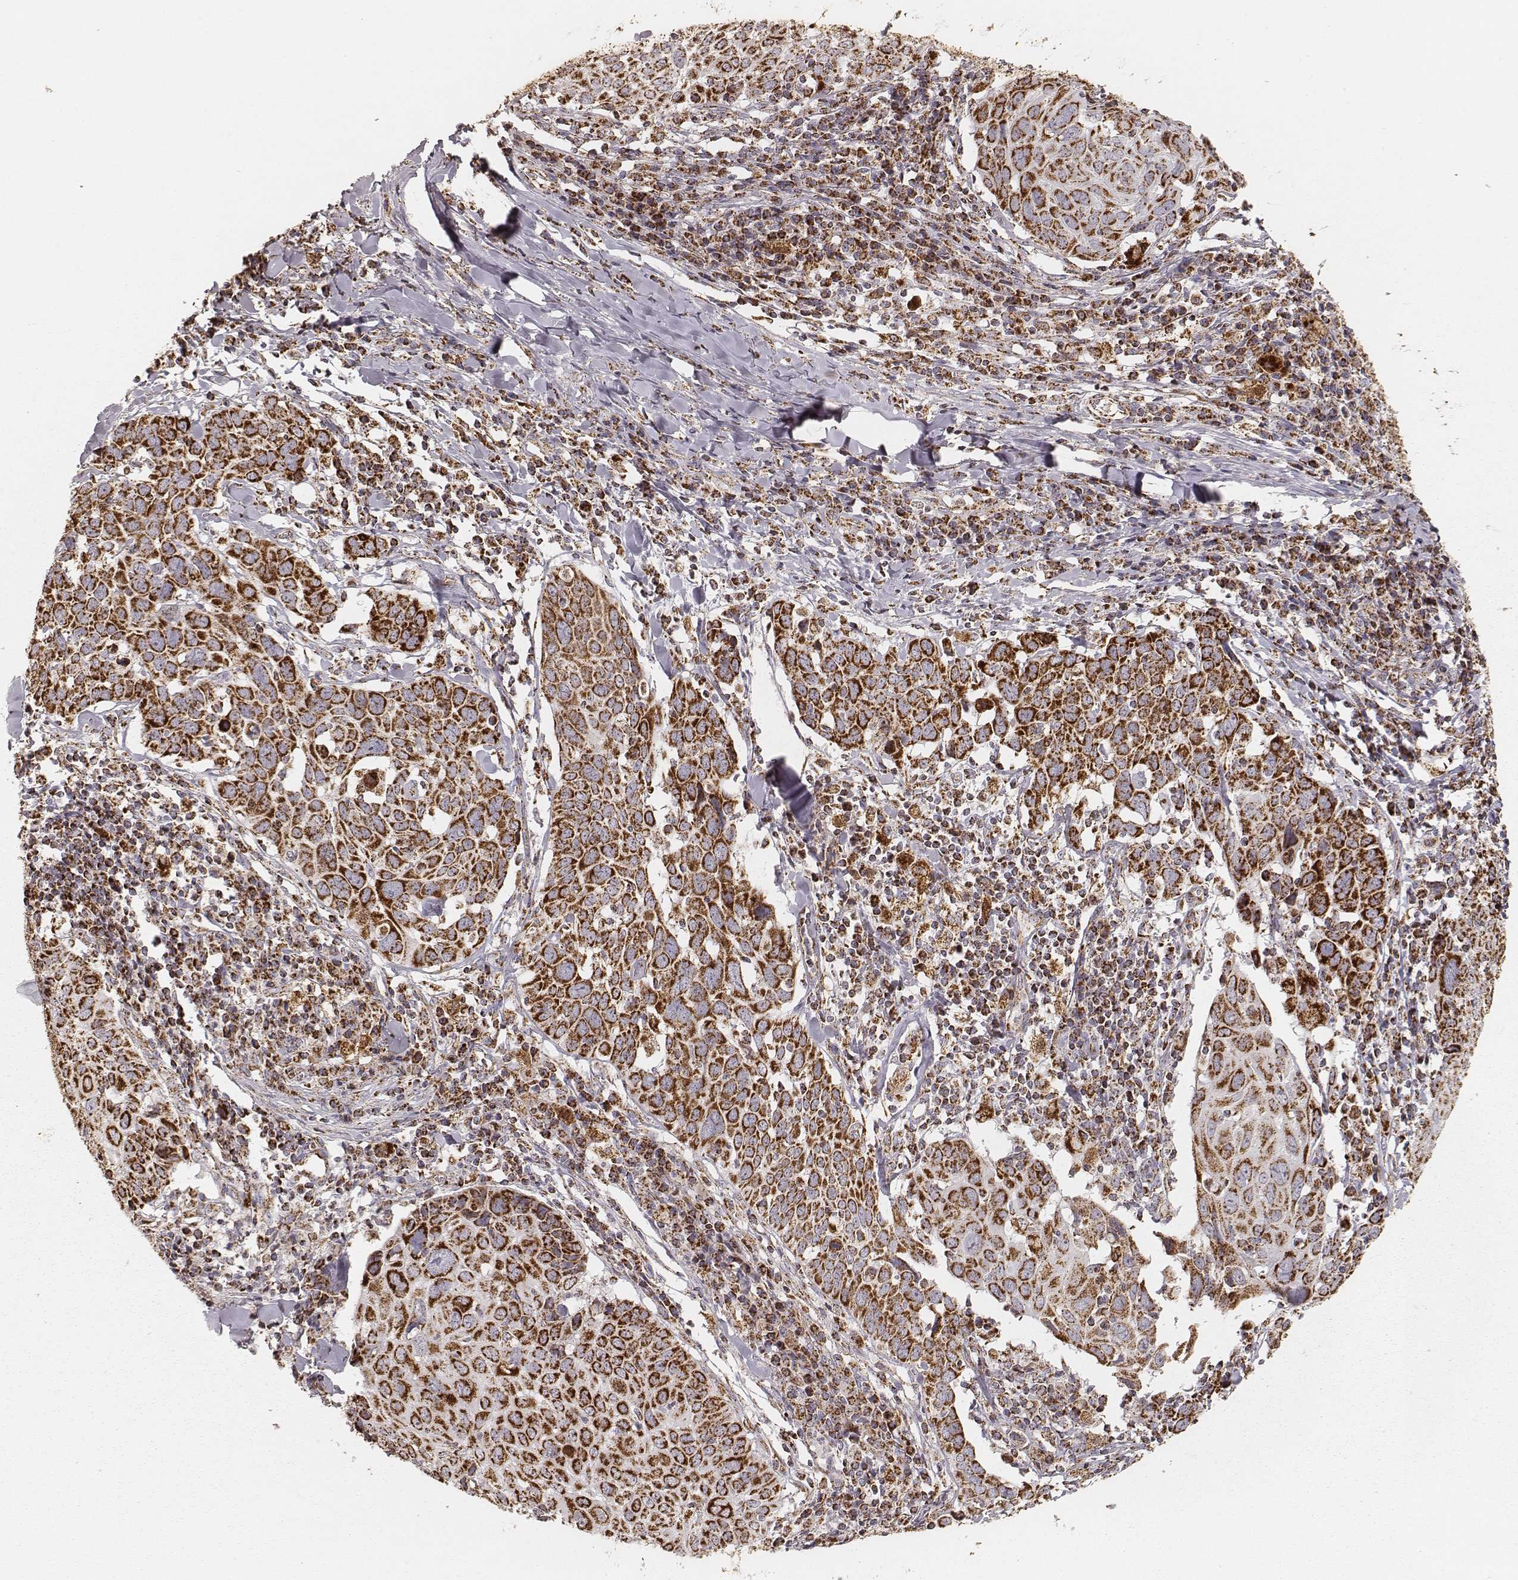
{"staining": {"intensity": "strong", "quantity": ">75%", "location": "cytoplasmic/membranous"}, "tissue": "lung cancer", "cell_type": "Tumor cells", "image_type": "cancer", "snomed": [{"axis": "morphology", "description": "Squamous cell carcinoma, NOS"}, {"axis": "topography", "description": "Lung"}], "caption": "Lung squamous cell carcinoma stained with DAB (3,3'-diaminobenzidine) IHC displays high levels of strong cytoplasmic/membranous positivity in about >75% of tumor cells.", "gene": "CS", "patient": {"sex": "male", "age": 57}}